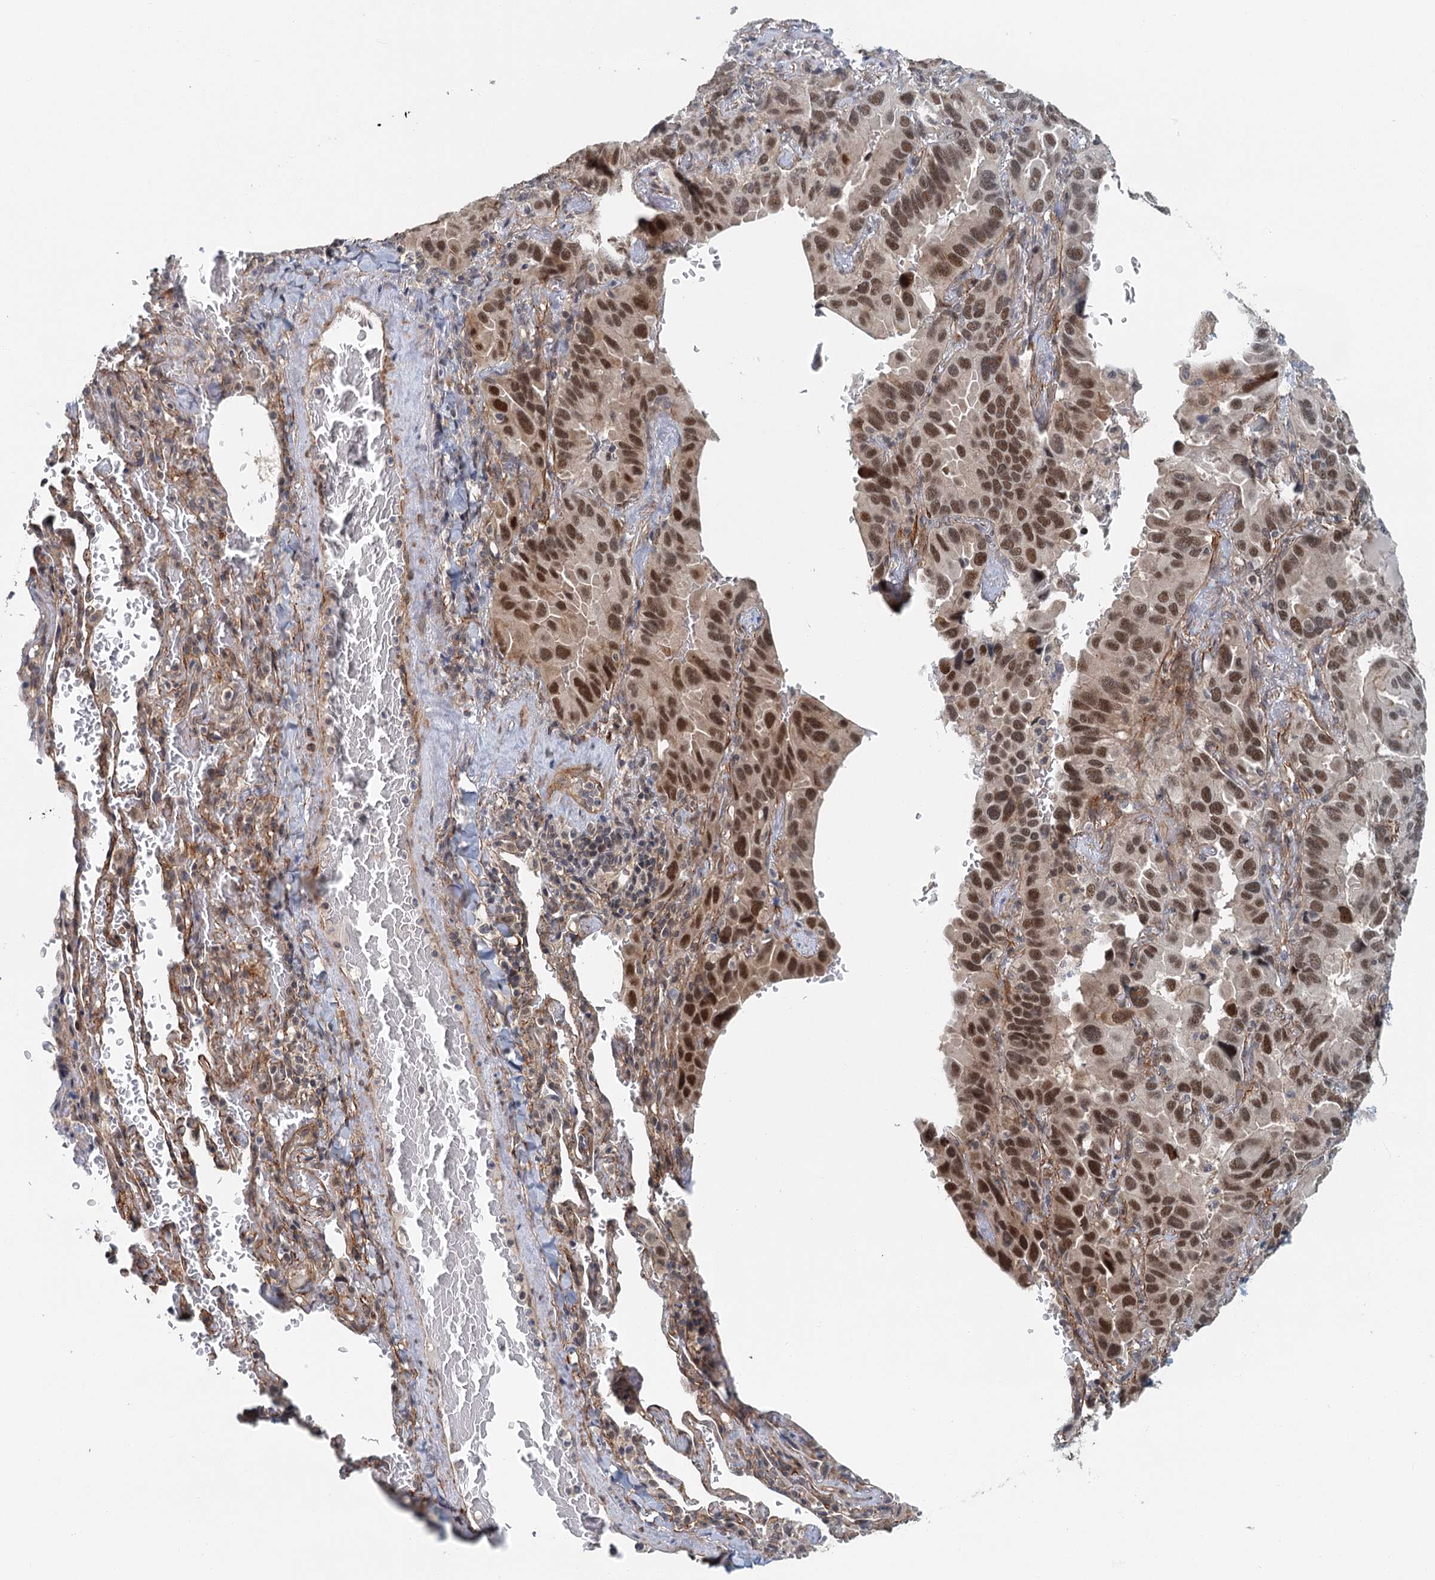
{"staining": {"intensity": "strong", "quantity": ">75%", "location": "nuclear"}, "tissue": "lung cancer", "cell_type": "Tumor cells", "image_type": "cancer", "snomed": [{"axis": "morphology", "description": "Adenocarcinoma, NOS"}, {"axis": "topography", "description": "Lung"}], "caption": "Human lung cancer (adenocarcinoma) stained with a brown dye demonstrates strong nuclear positive expression in approximately >75% of tumor cells.", "gene": "TAS2R42", "patient": {"sex": "male", "age": 64}}